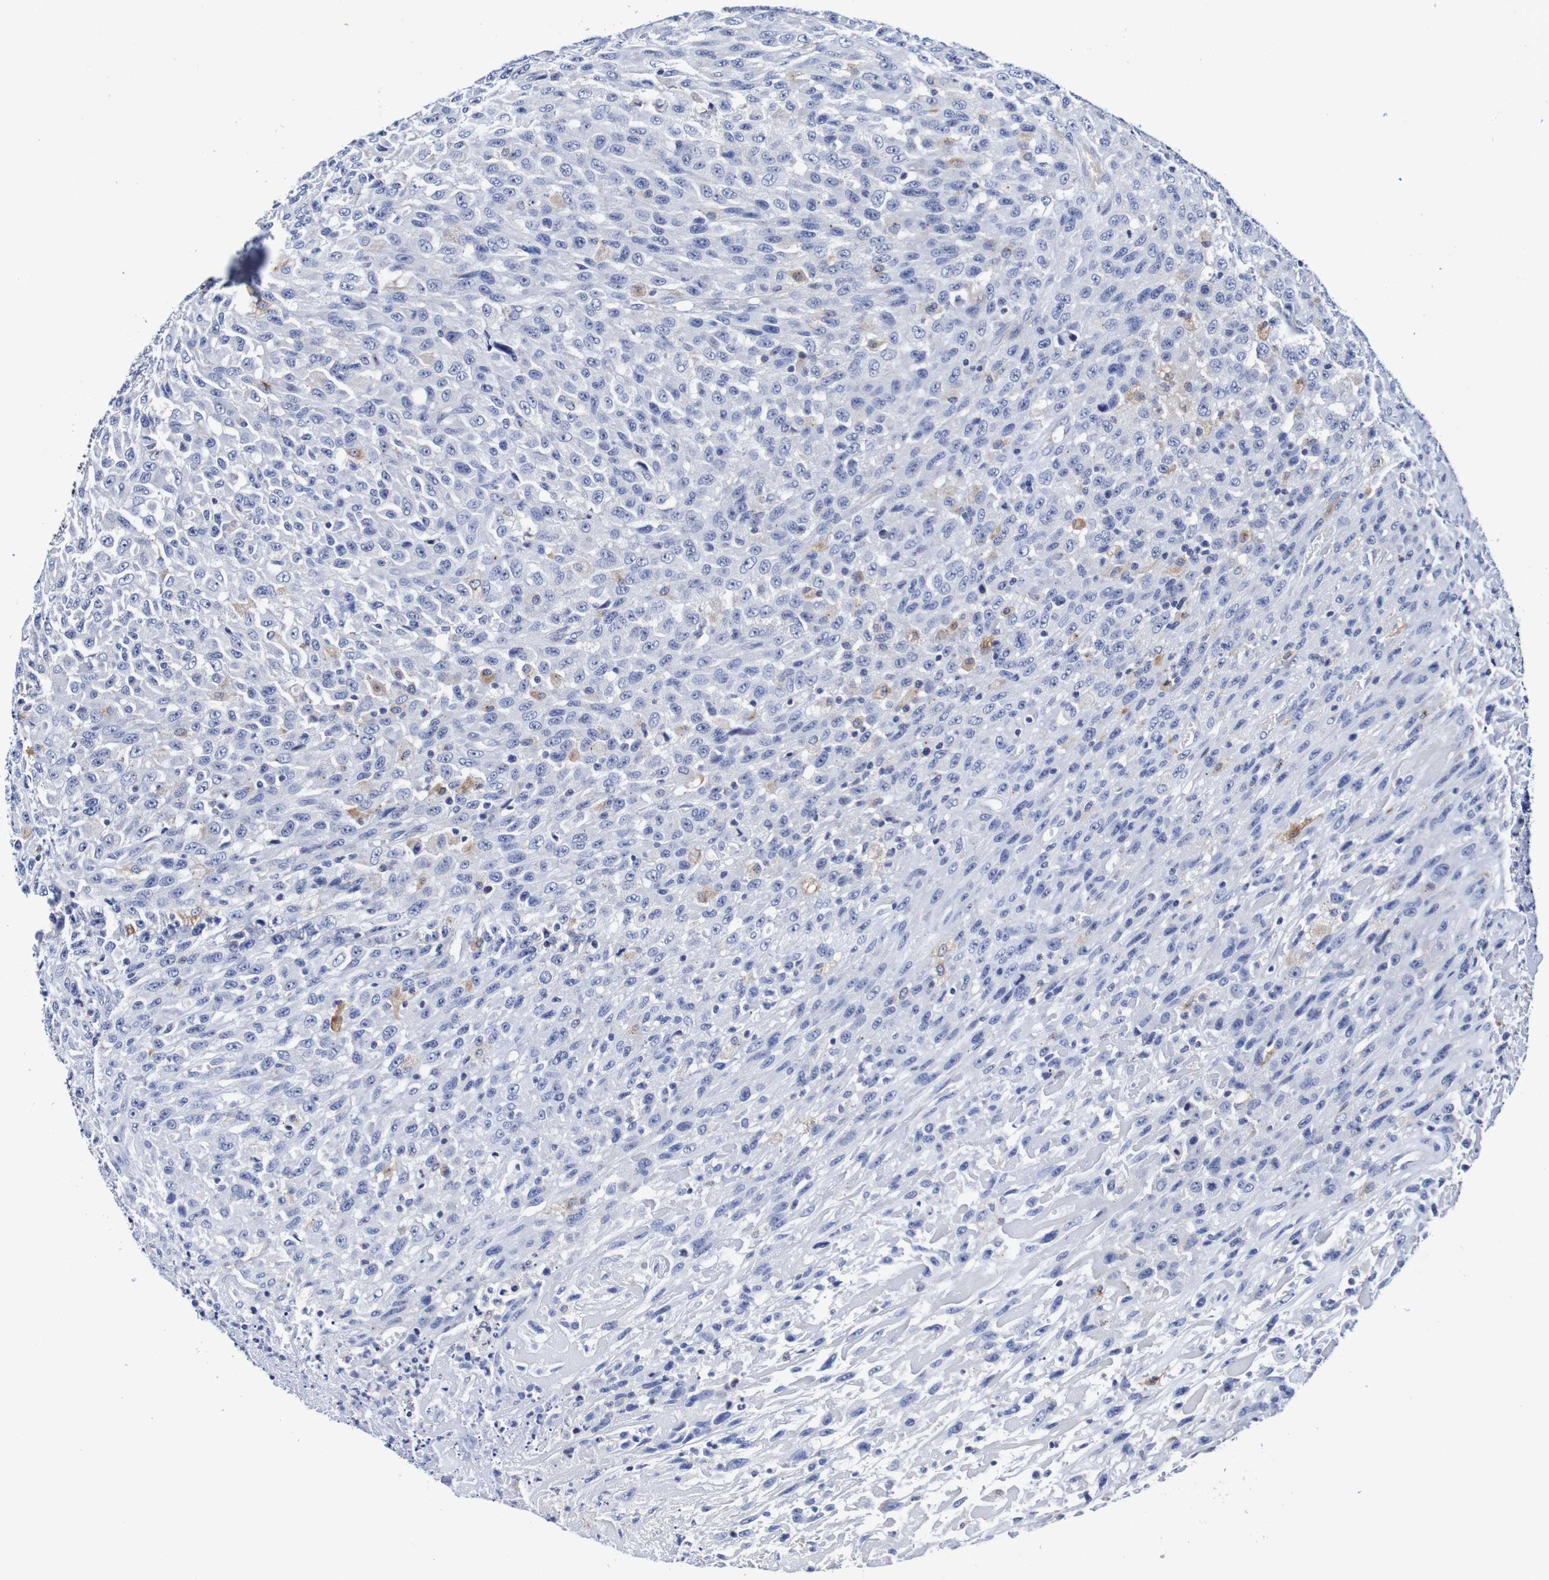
{"staining": {"intensity": "negative", "quantity": "none", "location": "none"}, "tissue": "urothelial cancer", "cell_type": "Tumor cells", "image_type": "cancer", "snomed": [{"axis": "morphology", "description": "Urothelial carcinoma, High grade"}, {"axis": "topography", "description": "Urinary bladder"}], "caption": "DAB immunohistochemical staining of urothelial cancer reveals no significant staining in tumor cells.", "gene": "SEZ6", "patient": {"sex": "male", "age": 66}}